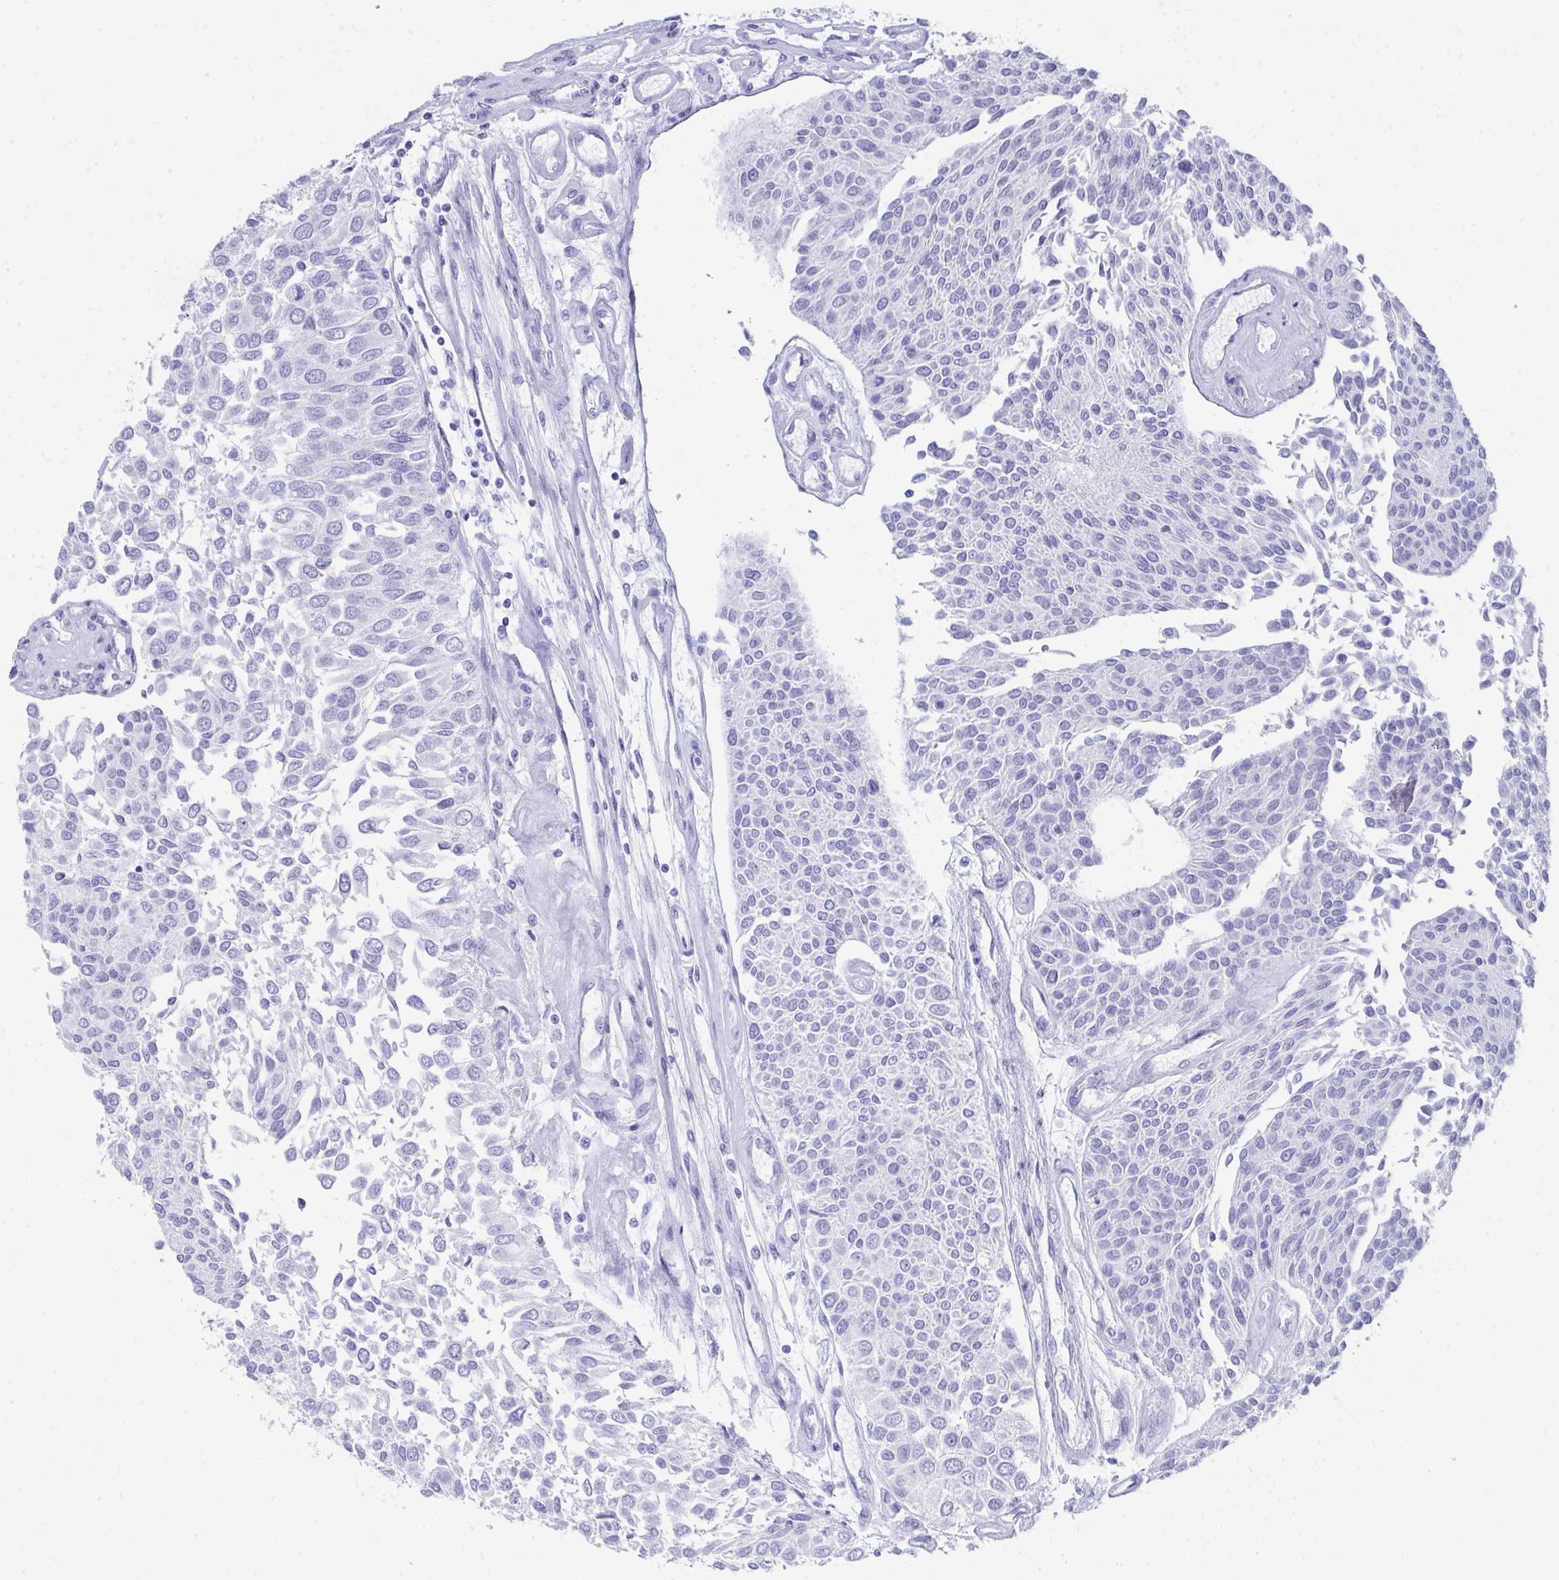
{"staining": {"intensity": "negative", "quantity": "none", "location": "none"}, "tissue": "urothelial cancer", "cell_type": "Tumor cells", "image_type": "cancer", "snomed": [{"axis": "morphology", "description": "Urothelial carcinoma, NOS"}, {"axis": "topography", "description": "Urinary bladder"}], "caption": "Immunohistochemical staining of transitional cell carcinoma demonstrates no significant staining in tumor cells.", "gene": "SEC14L3", "patient": {"sex": "male", "age": 55}}